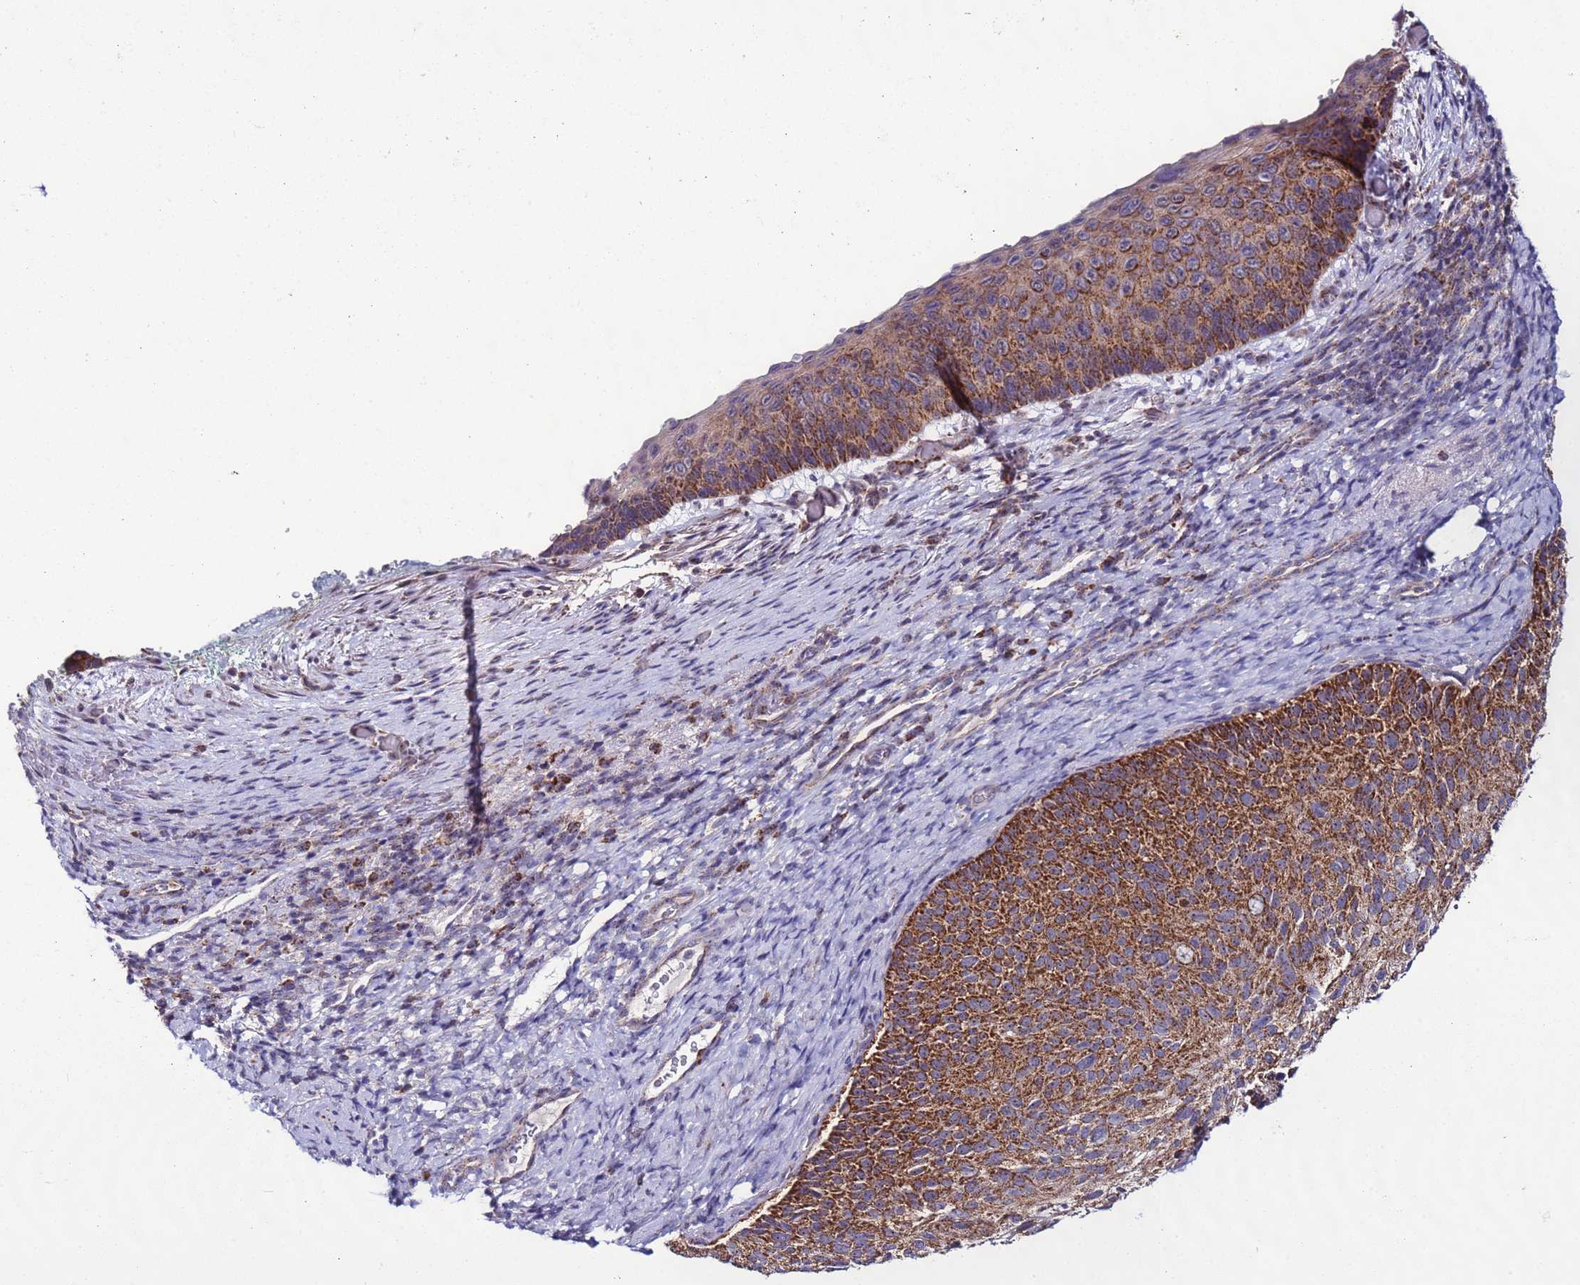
{"staining": {"intensity": "strong", "quantity": ">75%", "location": "cytoplasmic/membranous"}, "tissue": "cervical cancer", "cell_type": "Tumor cells", "image_type": "cancer", "snomed": [{"axis": "morphology", "description": "Squamous cell carcinoma, NOS"}, {"axis": "topography", "description": "Cervix"}], "caption": "Cervical cancer stained with a protein marker reveals strong staining in tumor cells.", "gene": "UEVLD", "patient": {"sex": "female", "age": 80}}